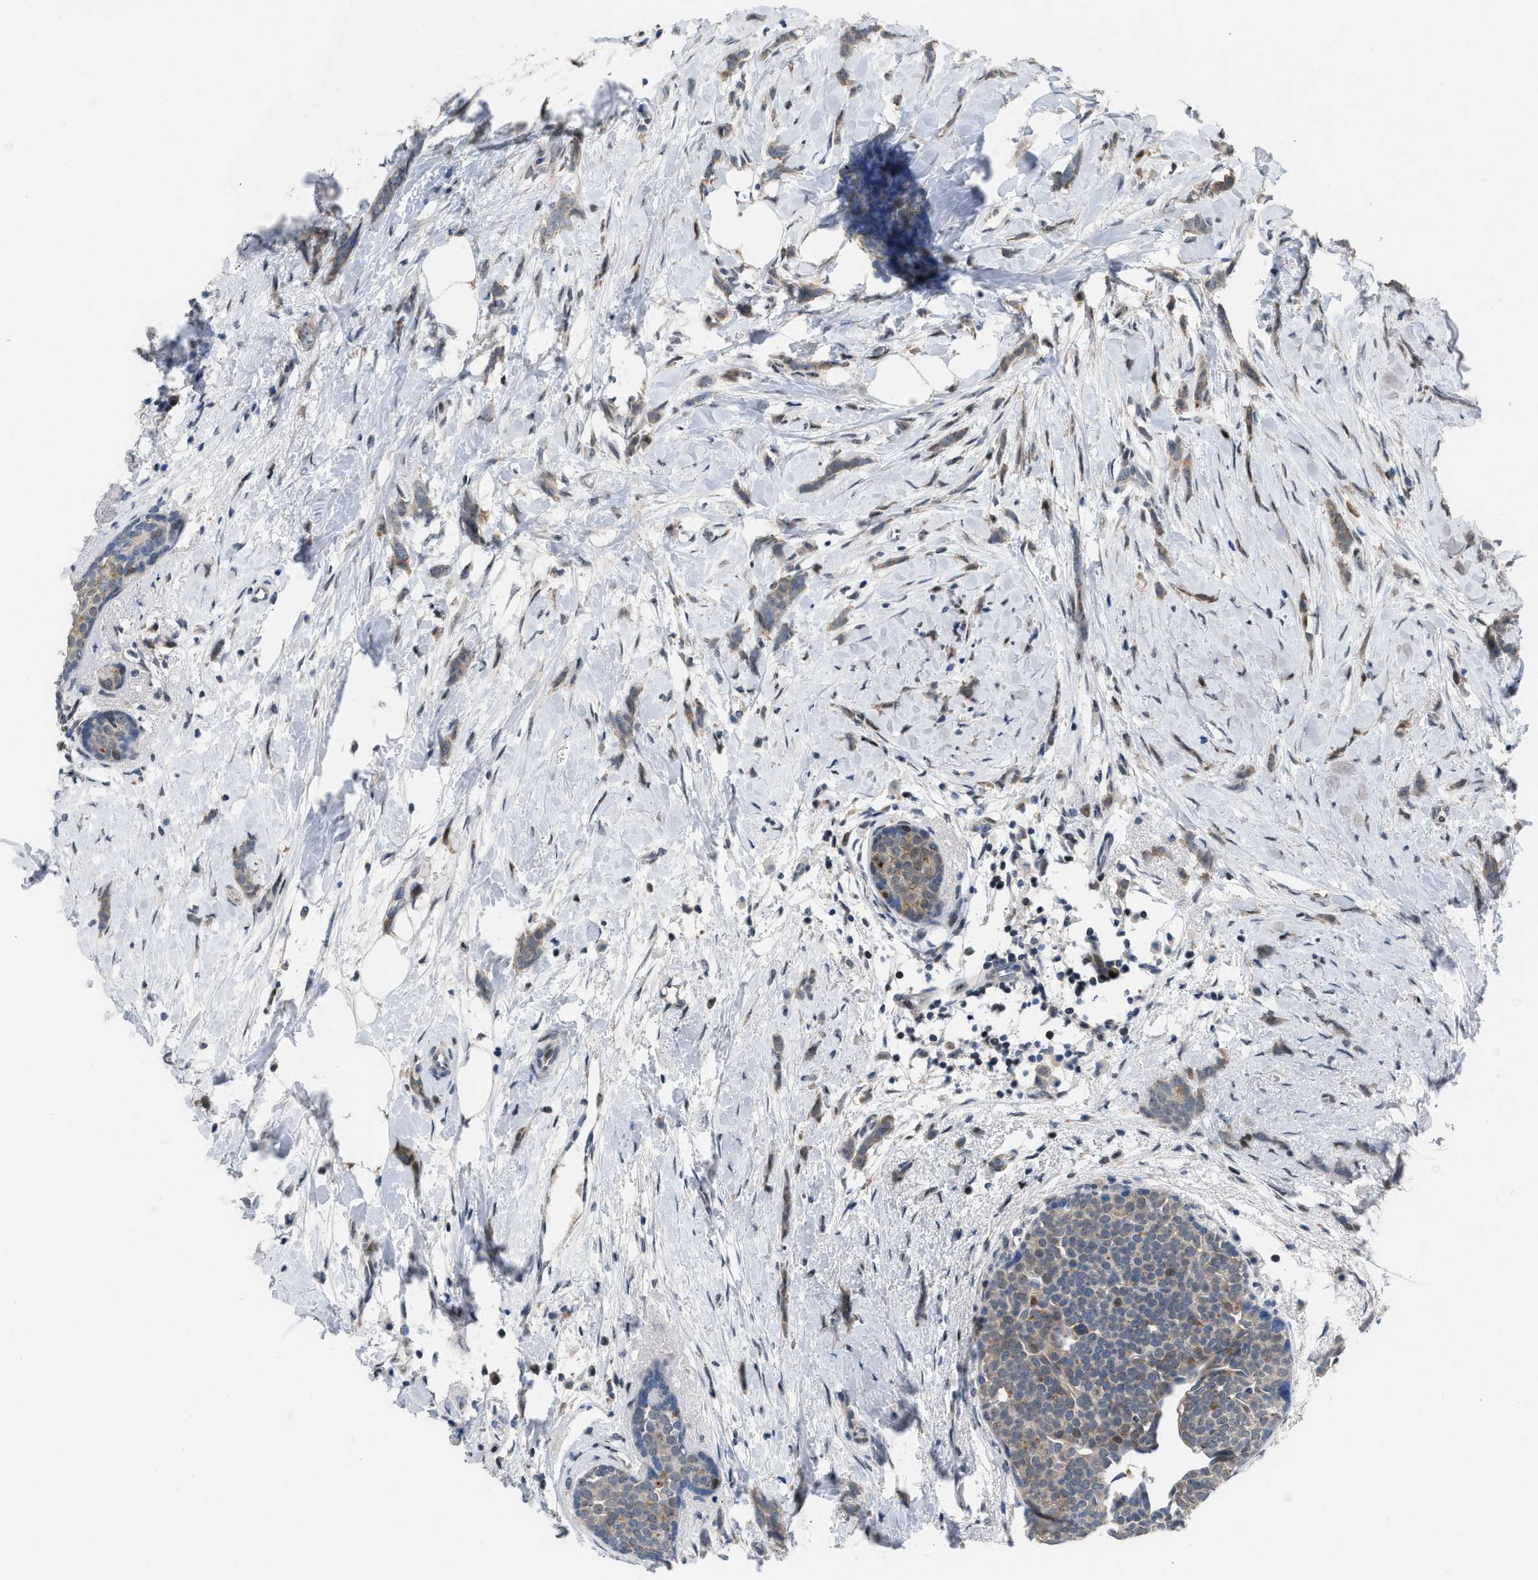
{"staining": {"intensity": "weak", "quantity": "25%-75%", "location": "cytoplasmic/membranous"}, "tissue": "breast cancer", "cell_type": "Tumor cells", "image_type": "cancer", "snomed": [{"axis": "morphology", "description": "Lobular carcinoma, in situ"}, {"axis": "morphology", "description": "Lobular carcinoma"}, {"axis": "topography", "description": "Breast"}], "caption": "Immunohistochemistry of human breast lobular carcinoma exhibits low levels of weak cytoplasmic/membranous staining in about 25%-75% of tumor cells. (brown staining indicates protein expression, while blue staining denotes nuclei).", "gene": "SETDB1", "patient": {"sex": "female", "age": 41}}